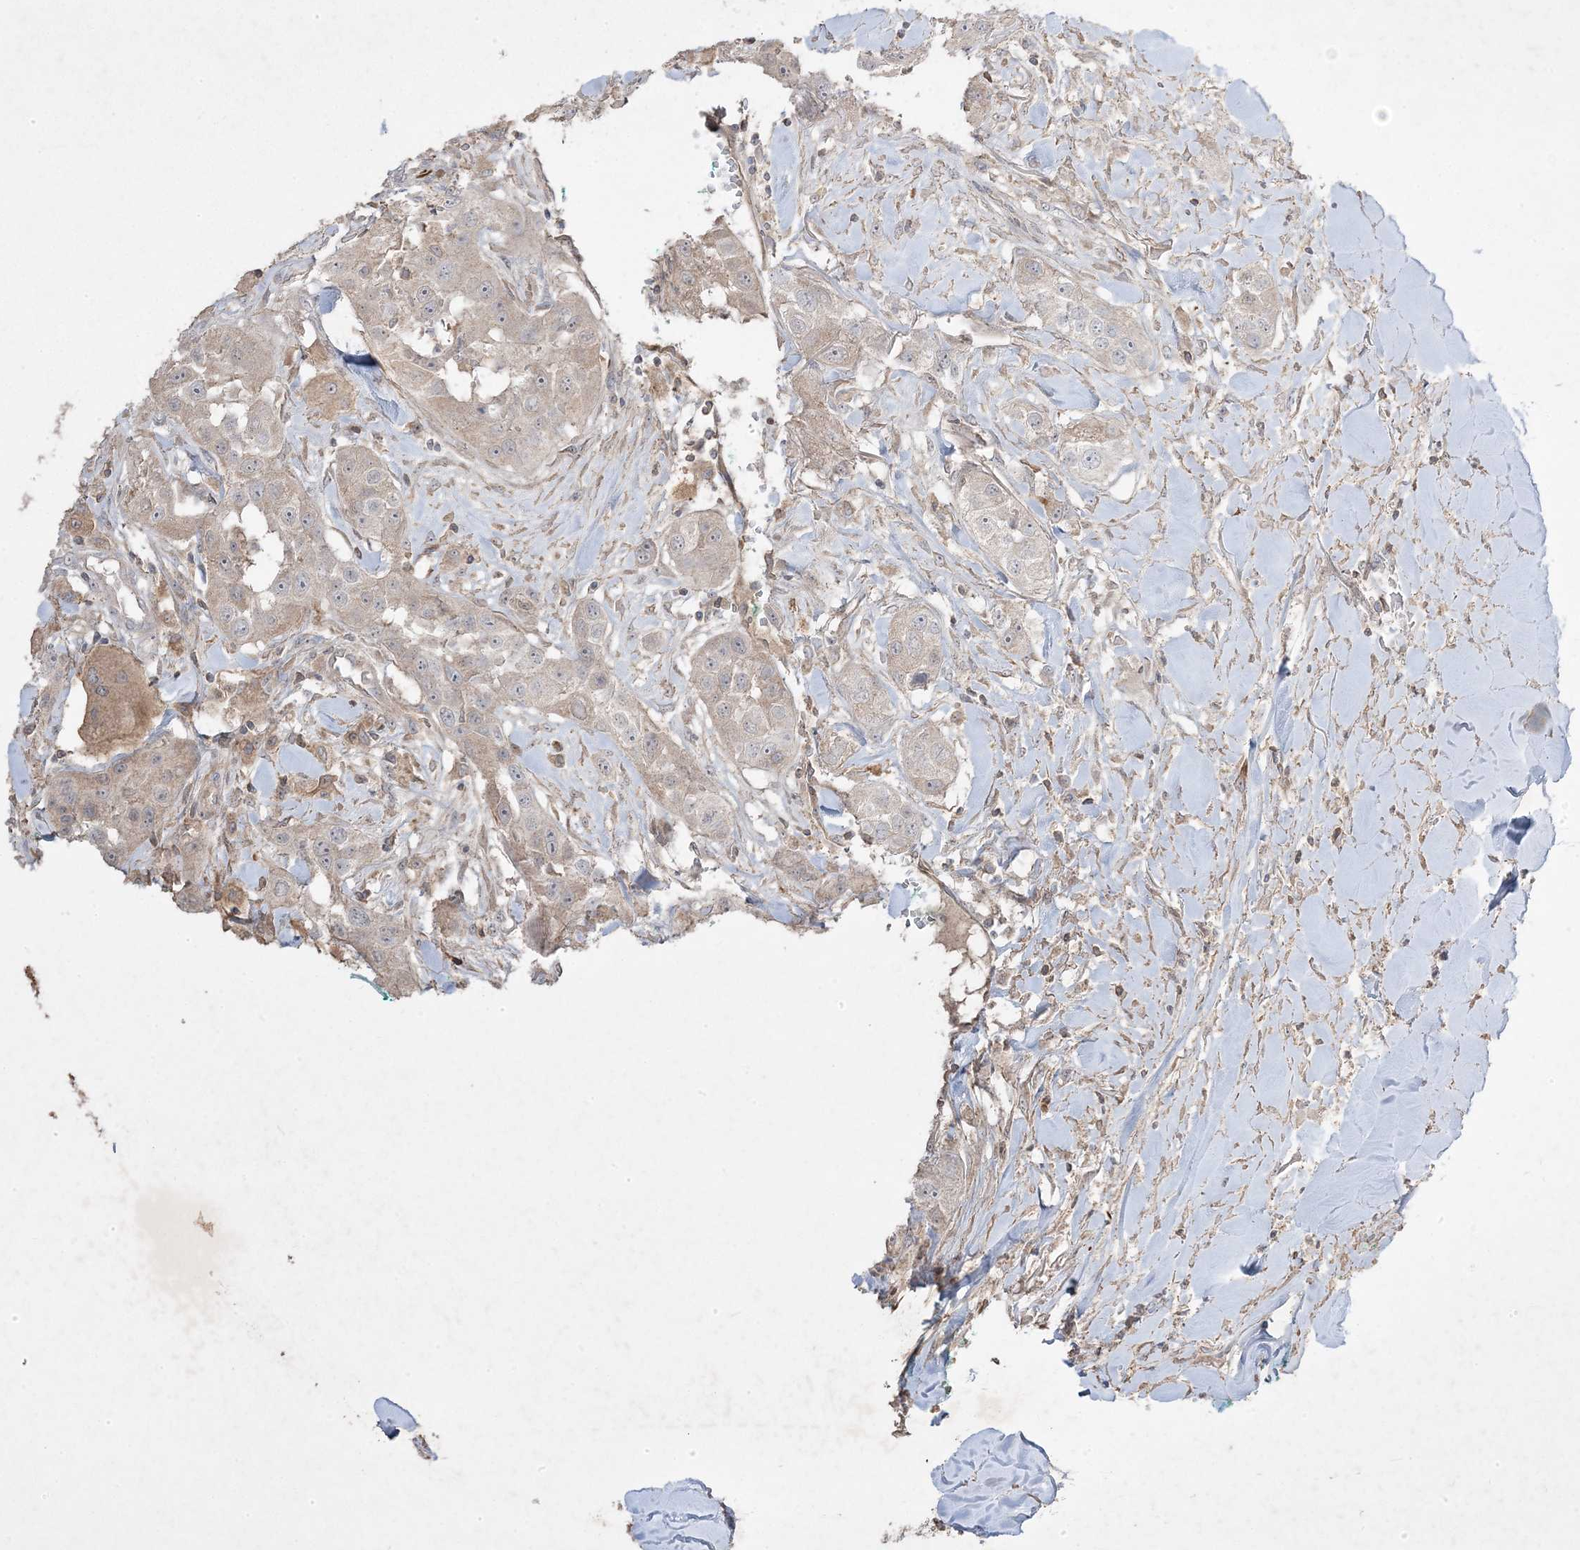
{"staining": {"intensity": "weak", "quantity": "<25%", "location": "cytoplasmic/membranous"}, "tissue": "head and neck cancer", "cell_type": "Tumor cells", "image_type": "cancer", "snomed": [{"axis": "morphology", "description": "Normal tissue, NOS"}, {"axis": "morphology", "description": "Squamous cell carcinoma, NOS"}, {"axis": "topography", "description": "Skeletal muscle"}, {"axis": "topography", "description": "Head-Neck"}], "caption": "High magnification brightfield microscopy of squamous cell carcinoma (head and neck) stained with DAB (3,3'-diaminobenzidine) (brown) and counterstained with hematoxylin (blue): tumor cells show no significant positivity.", "gene": "RGL4", "patient": {"sex": "male", "age": 51}}